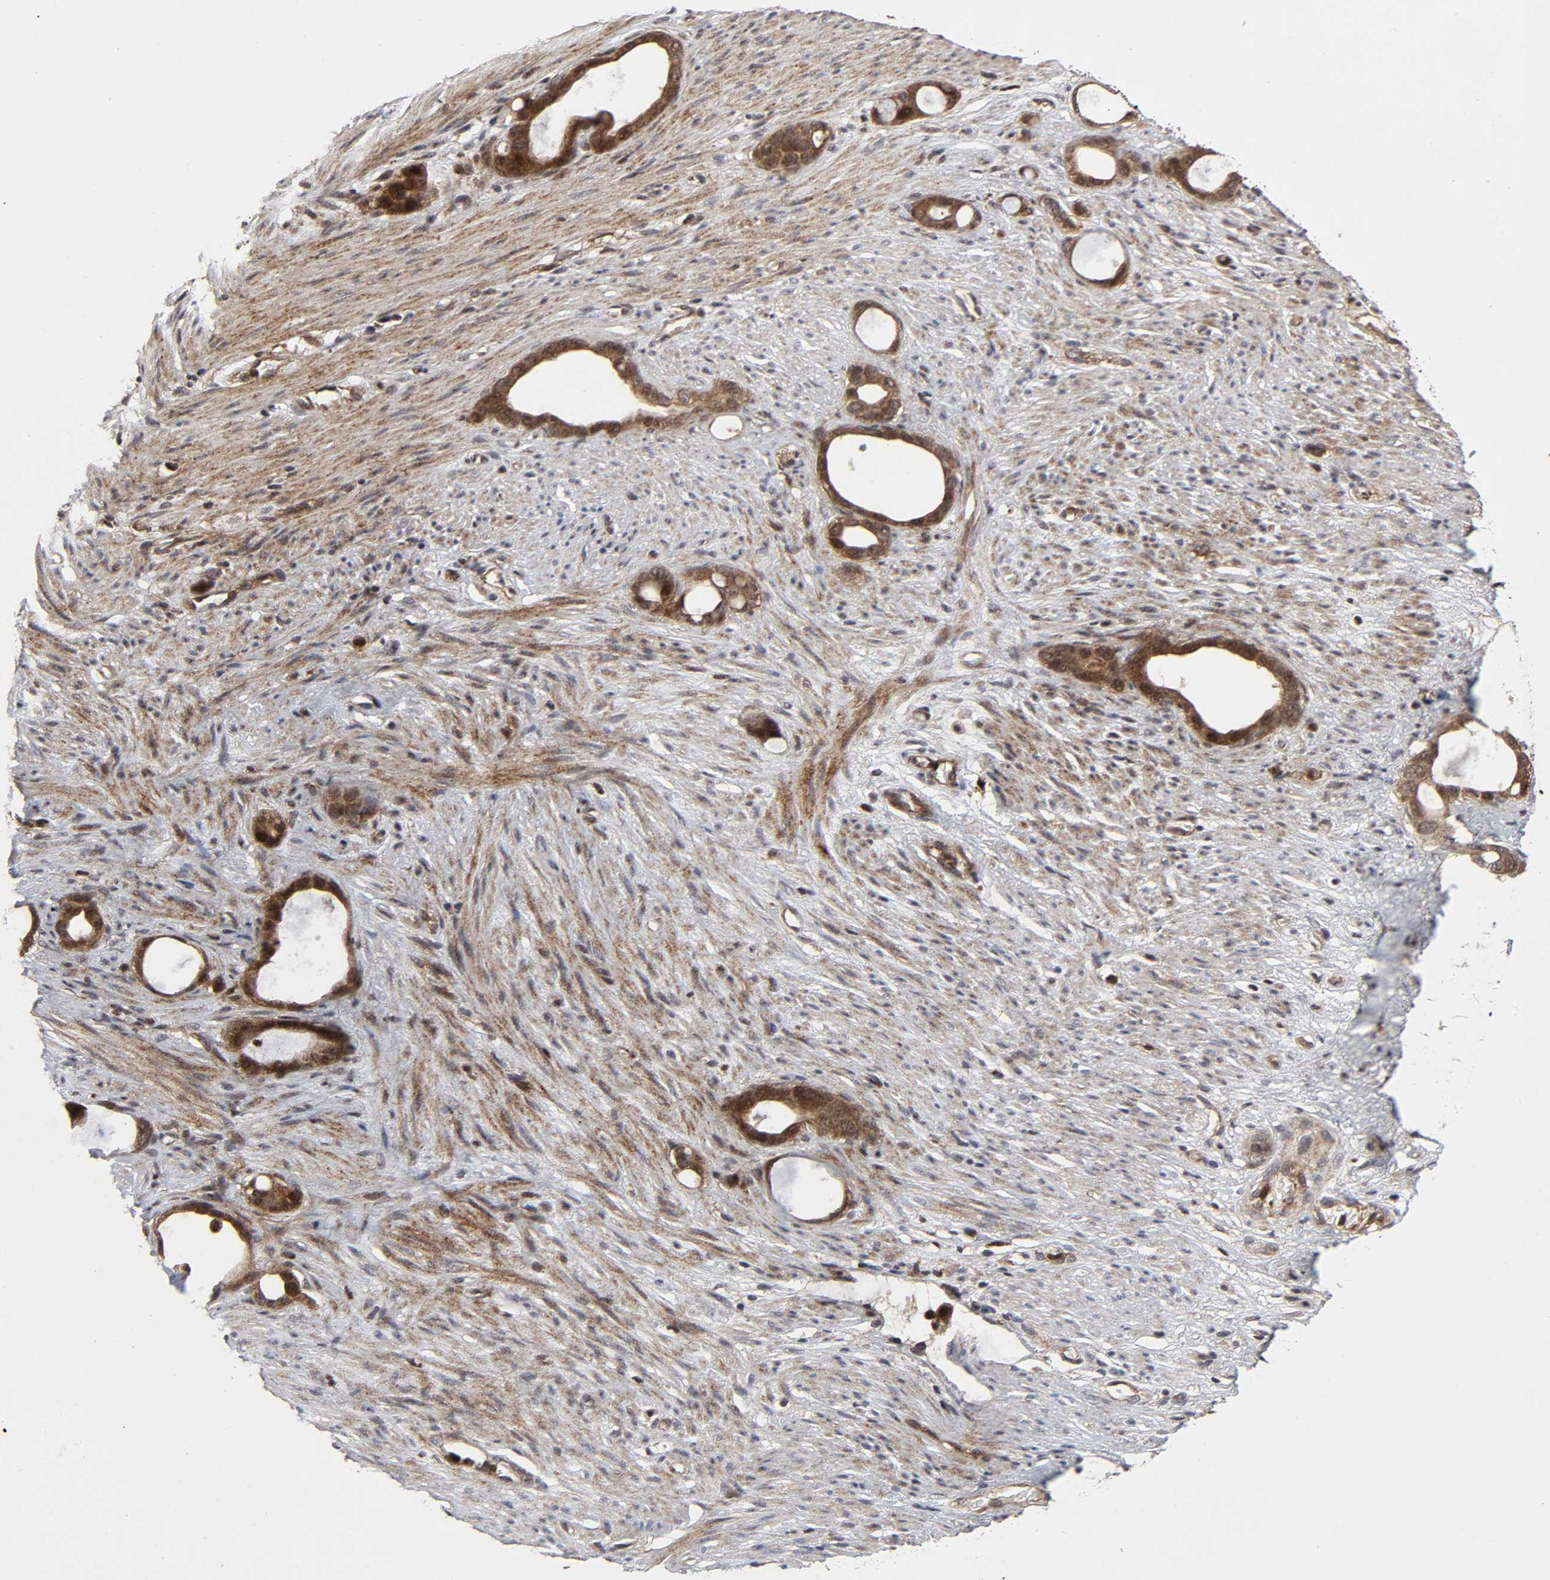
{"staining": {"intensity": "strong", "quantity": ">75%", "location": "cytoplasmic/membranous,nuclear"}, "tissue": "stomach cancer", "cell_type": "Tumor cells", "image_type": "cancer", "snomed": [{"axis": "morphology", "description": "Adenocarcinoma, NOS"}, {"axis": "topography", "description": "Stomach"}], "caption": "DAB (3,3'-diaminobenzidine) immunohistochemical staining of human stomach cancer shows strong cytoplasmic/membranous and nuclear protein expression in about >75% of tumor cells. The protein of interest is stained brown, and the nuclei are stained in blue (DAB IHC with brightfield microscopy, high magnification).", "gene": "CASP9", "patient": {"sex": "female", "age": 75}}